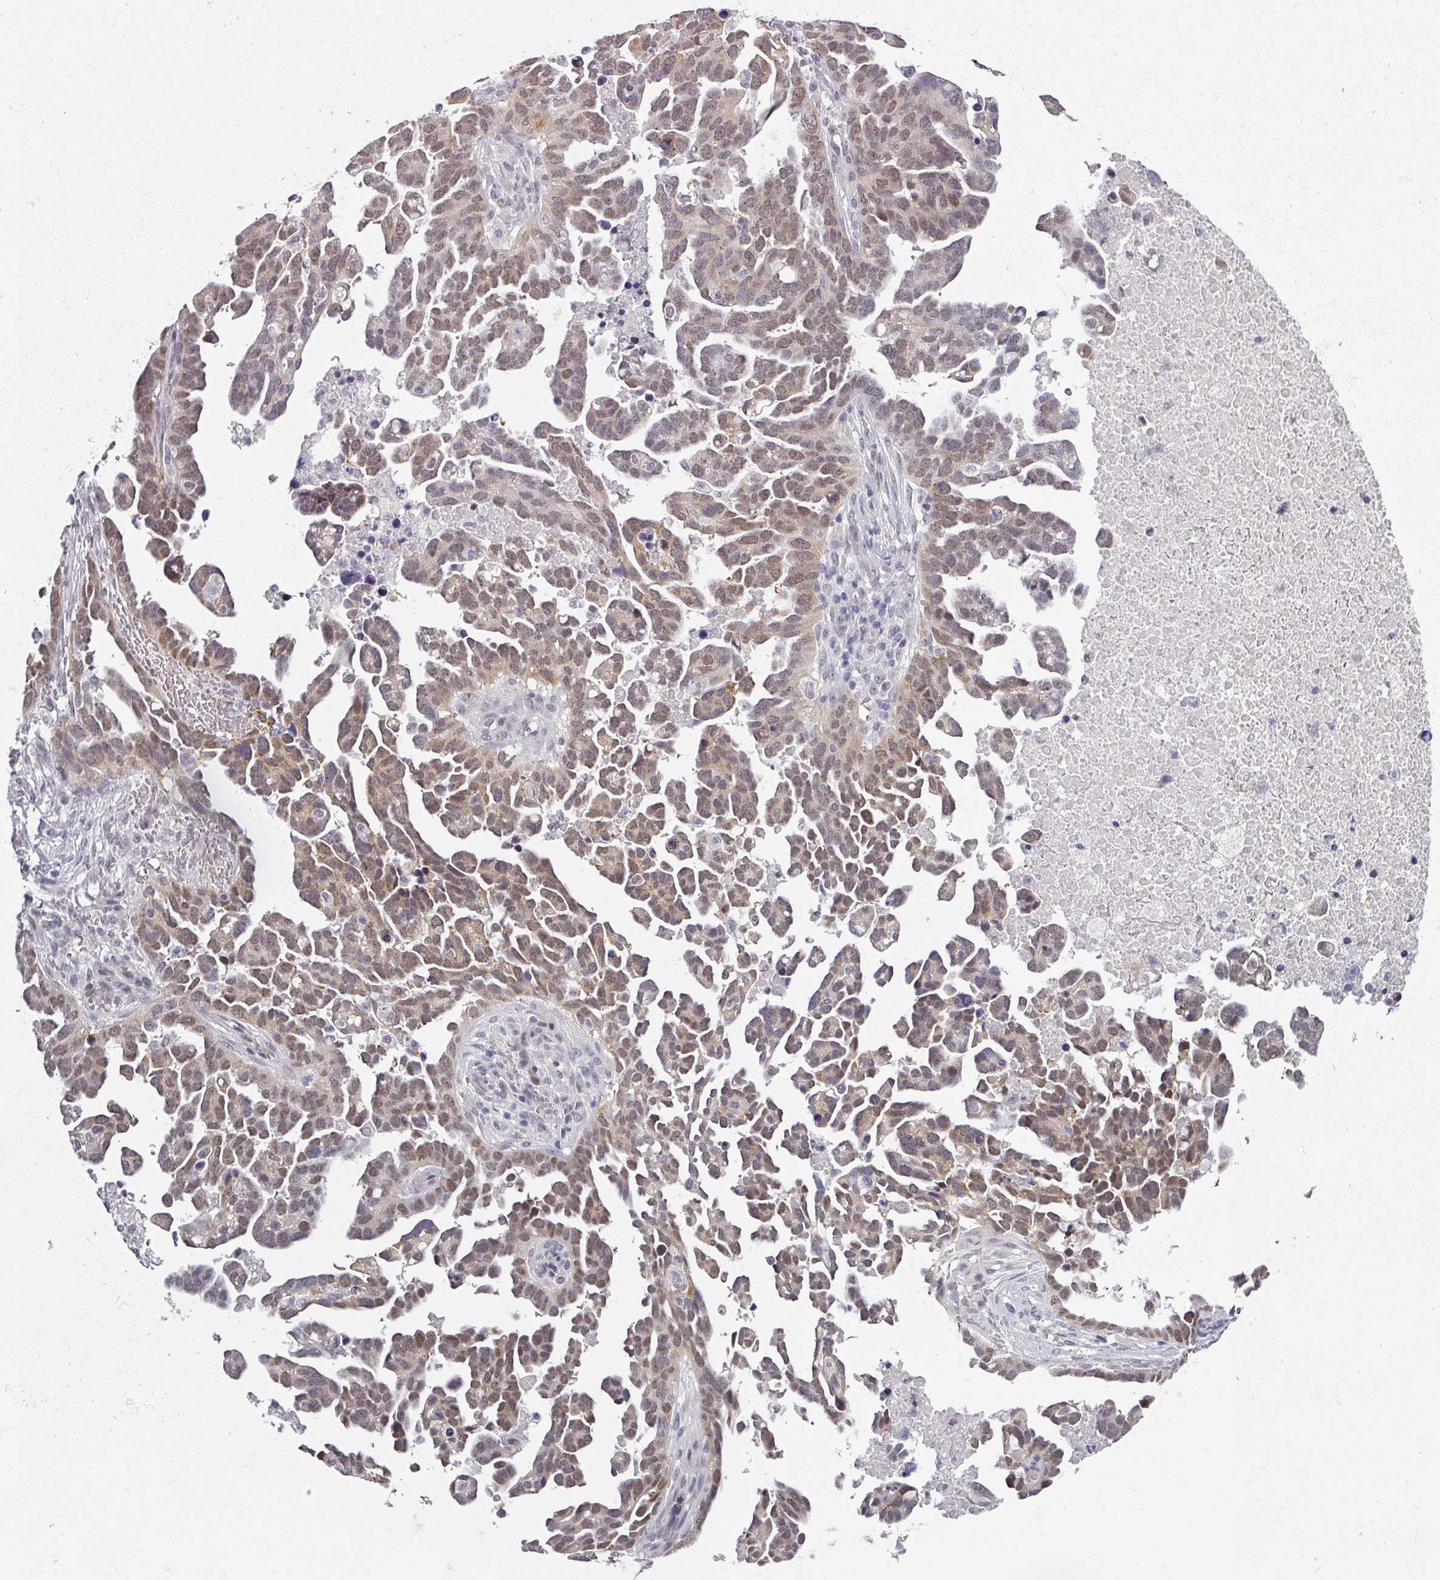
{"staining": {"intensity": "moderate", "quantity": "25%-75%", "location": "nuclear"}, "tissue": "ovarian cancer", "cell_type": "Tumor cells", "image_type": "cancer", "snomed": [{"axis": "morphology", "description": "Cystadenocarcinoma, serous, NOS"}, {"axis": "topography", "description": "Ovary"}], "caption": "Ovarian cancer was stained to show a protein in brown. There is medium levels of moderate nuclear positivity in approximately 25%-75% of tumor cells. Nuclei are stained in blue.", "gene": "RIPOR3", "patient": {"sex": "female", "age": 54}}